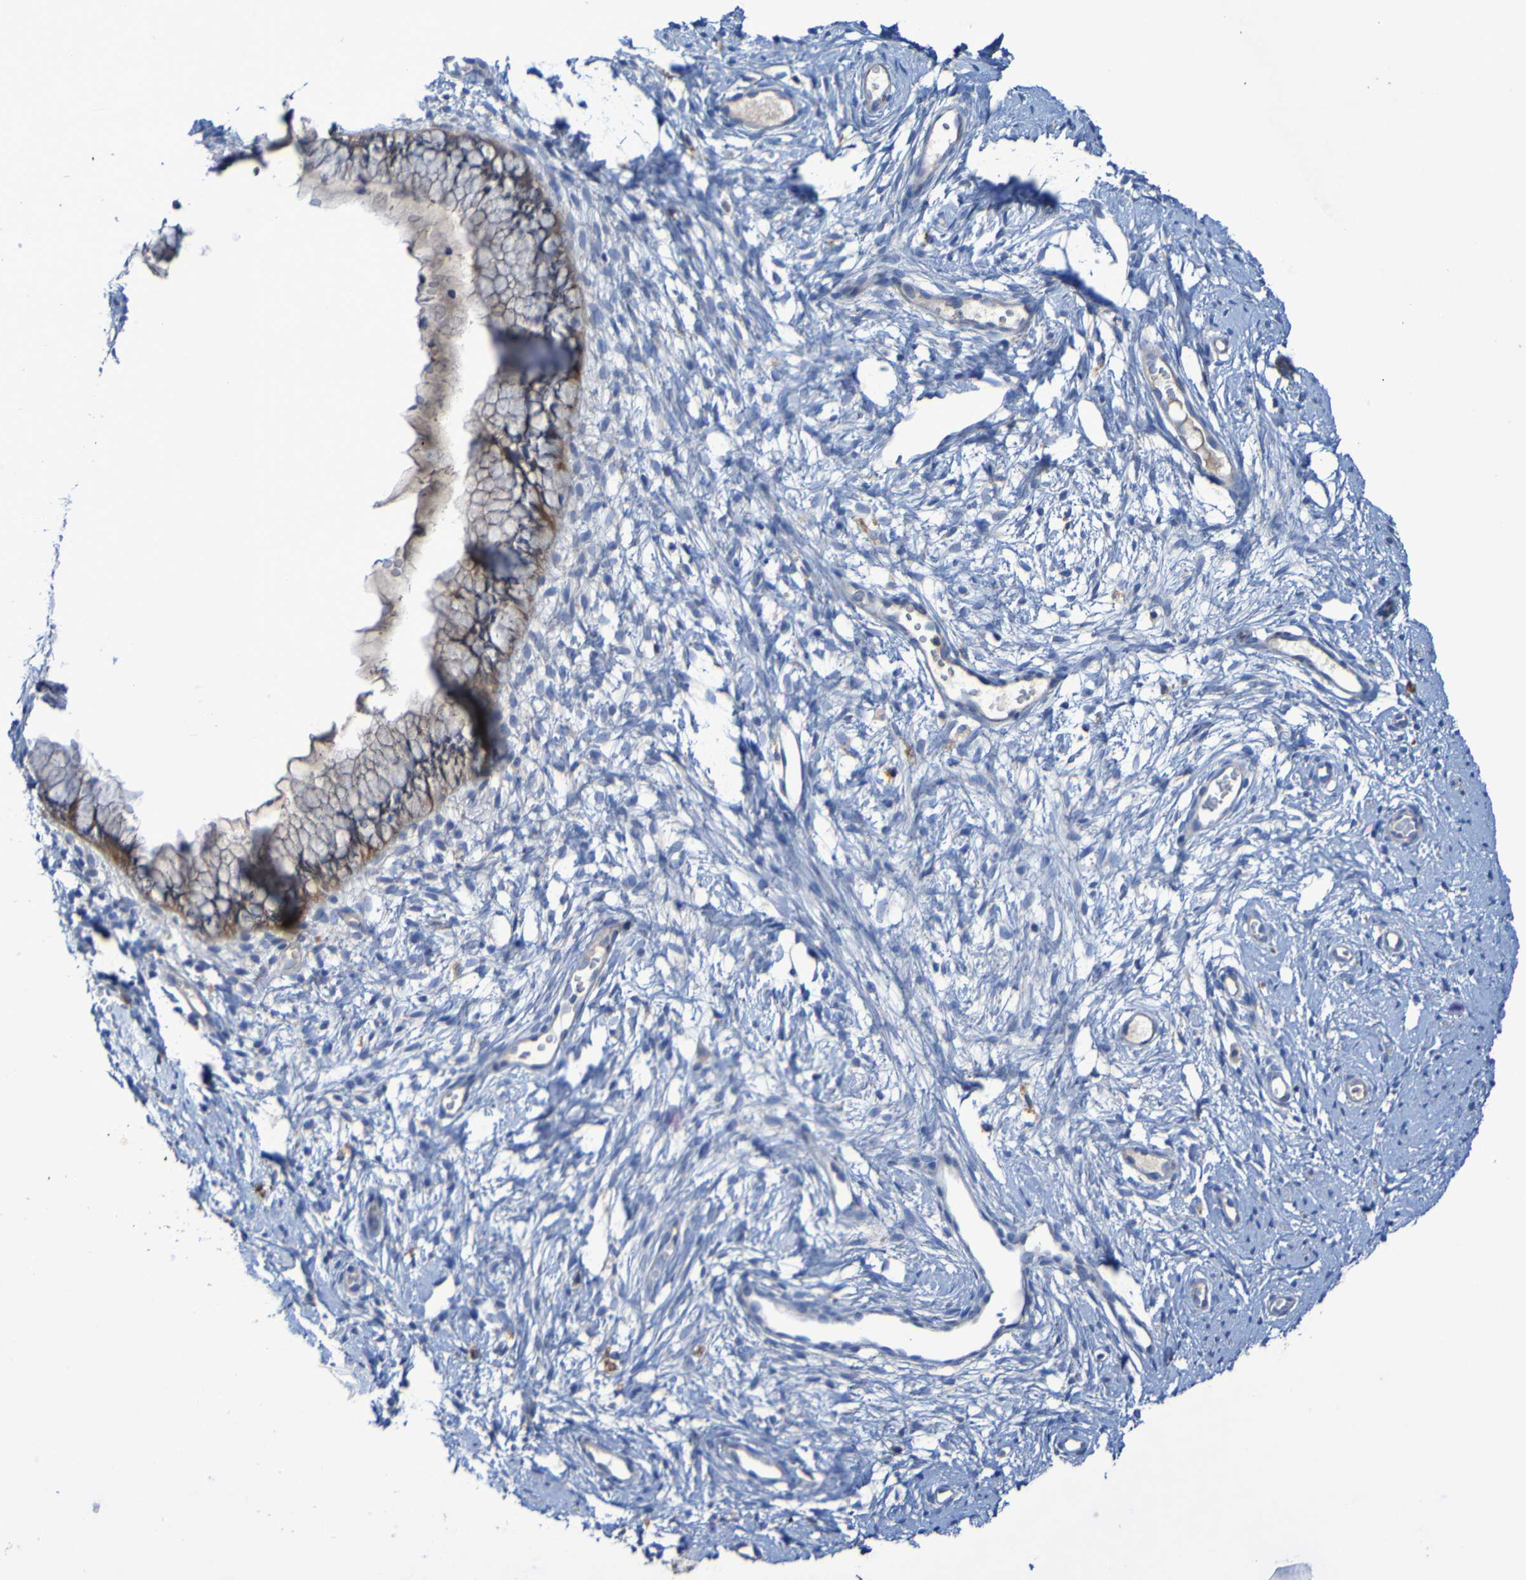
{"staining": {"intensity": "moderate", "quantity": "<25%", "location": "cytoplasmic/membranous"}, "tissue": "cervix", "cell_type": "Glandular cells", "image_type": "normal", "snomed": [{"axis": "morphology", "description": "Normal tissue, NOS"}, {"axis": "topography", "description": "Cervix"}], "caption": "IHC micrograph of normal cervix stained for a protein (brown), which reveals low levels of moderate cytoplasmic/membranous staining in approximately <25% of glandular cells.", "gene": "ARHGEF16", "patient": {"sex": "female", "age": 65}}